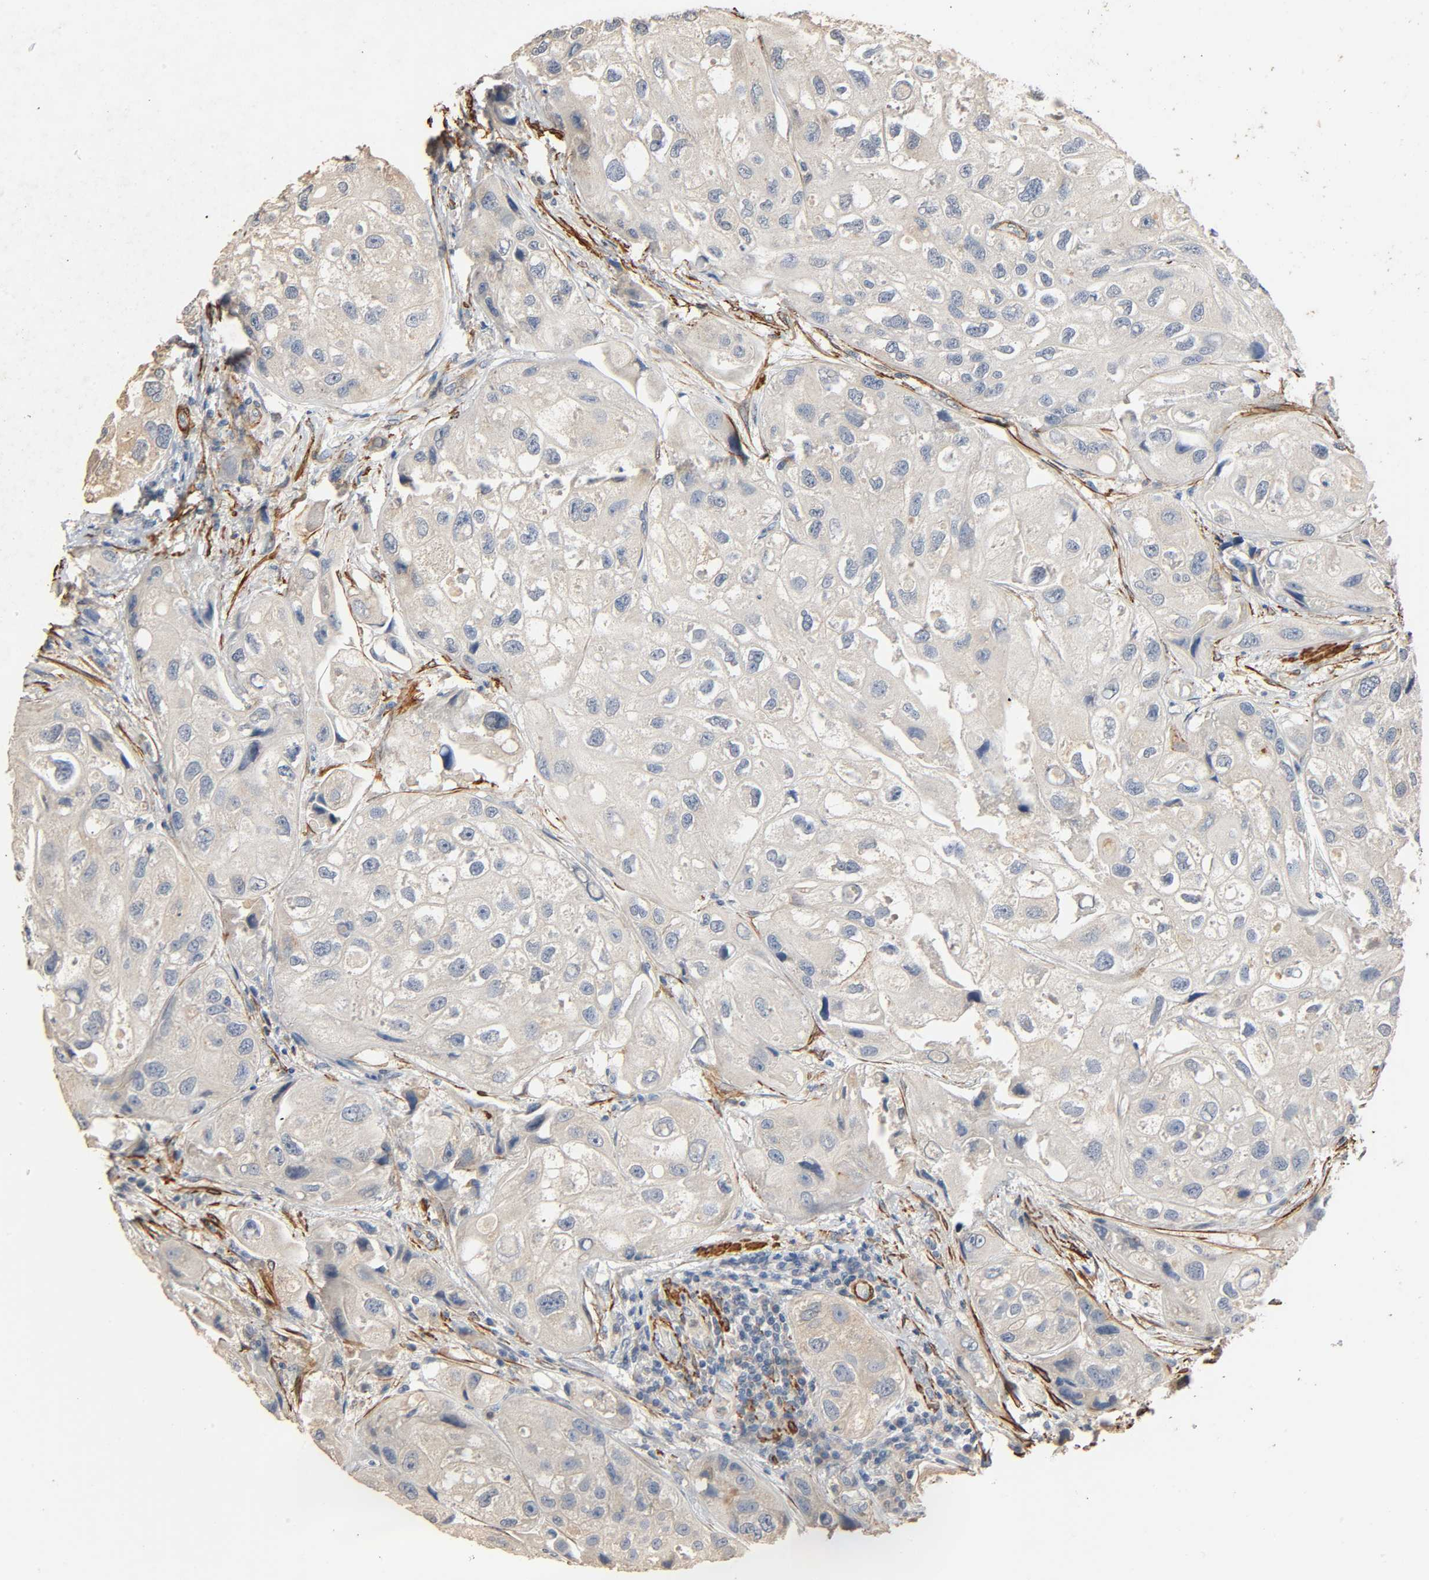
{"staining": {"intensity": "weak", "quantity": ">75%", "location": "cytoplasmic/membranous"}, "tissue": "urothelial cancer", "cell_type": "Tumor cells", "image_type": "cancer", "snomed": [{"axis": "morphology", "description": "Urothelial carcinoma, High grade"}, {"axis": "topography", "description": "Urinary bladder"}], "caption": "Brown immunohistochemical staining in urothelial carcinoma (high-grade) reveals weak cytoplasmic/membranous expression in about >75% of tumor cells.", "gene": "GSTA3", "patient": {"sex": "female", "age": 64}}